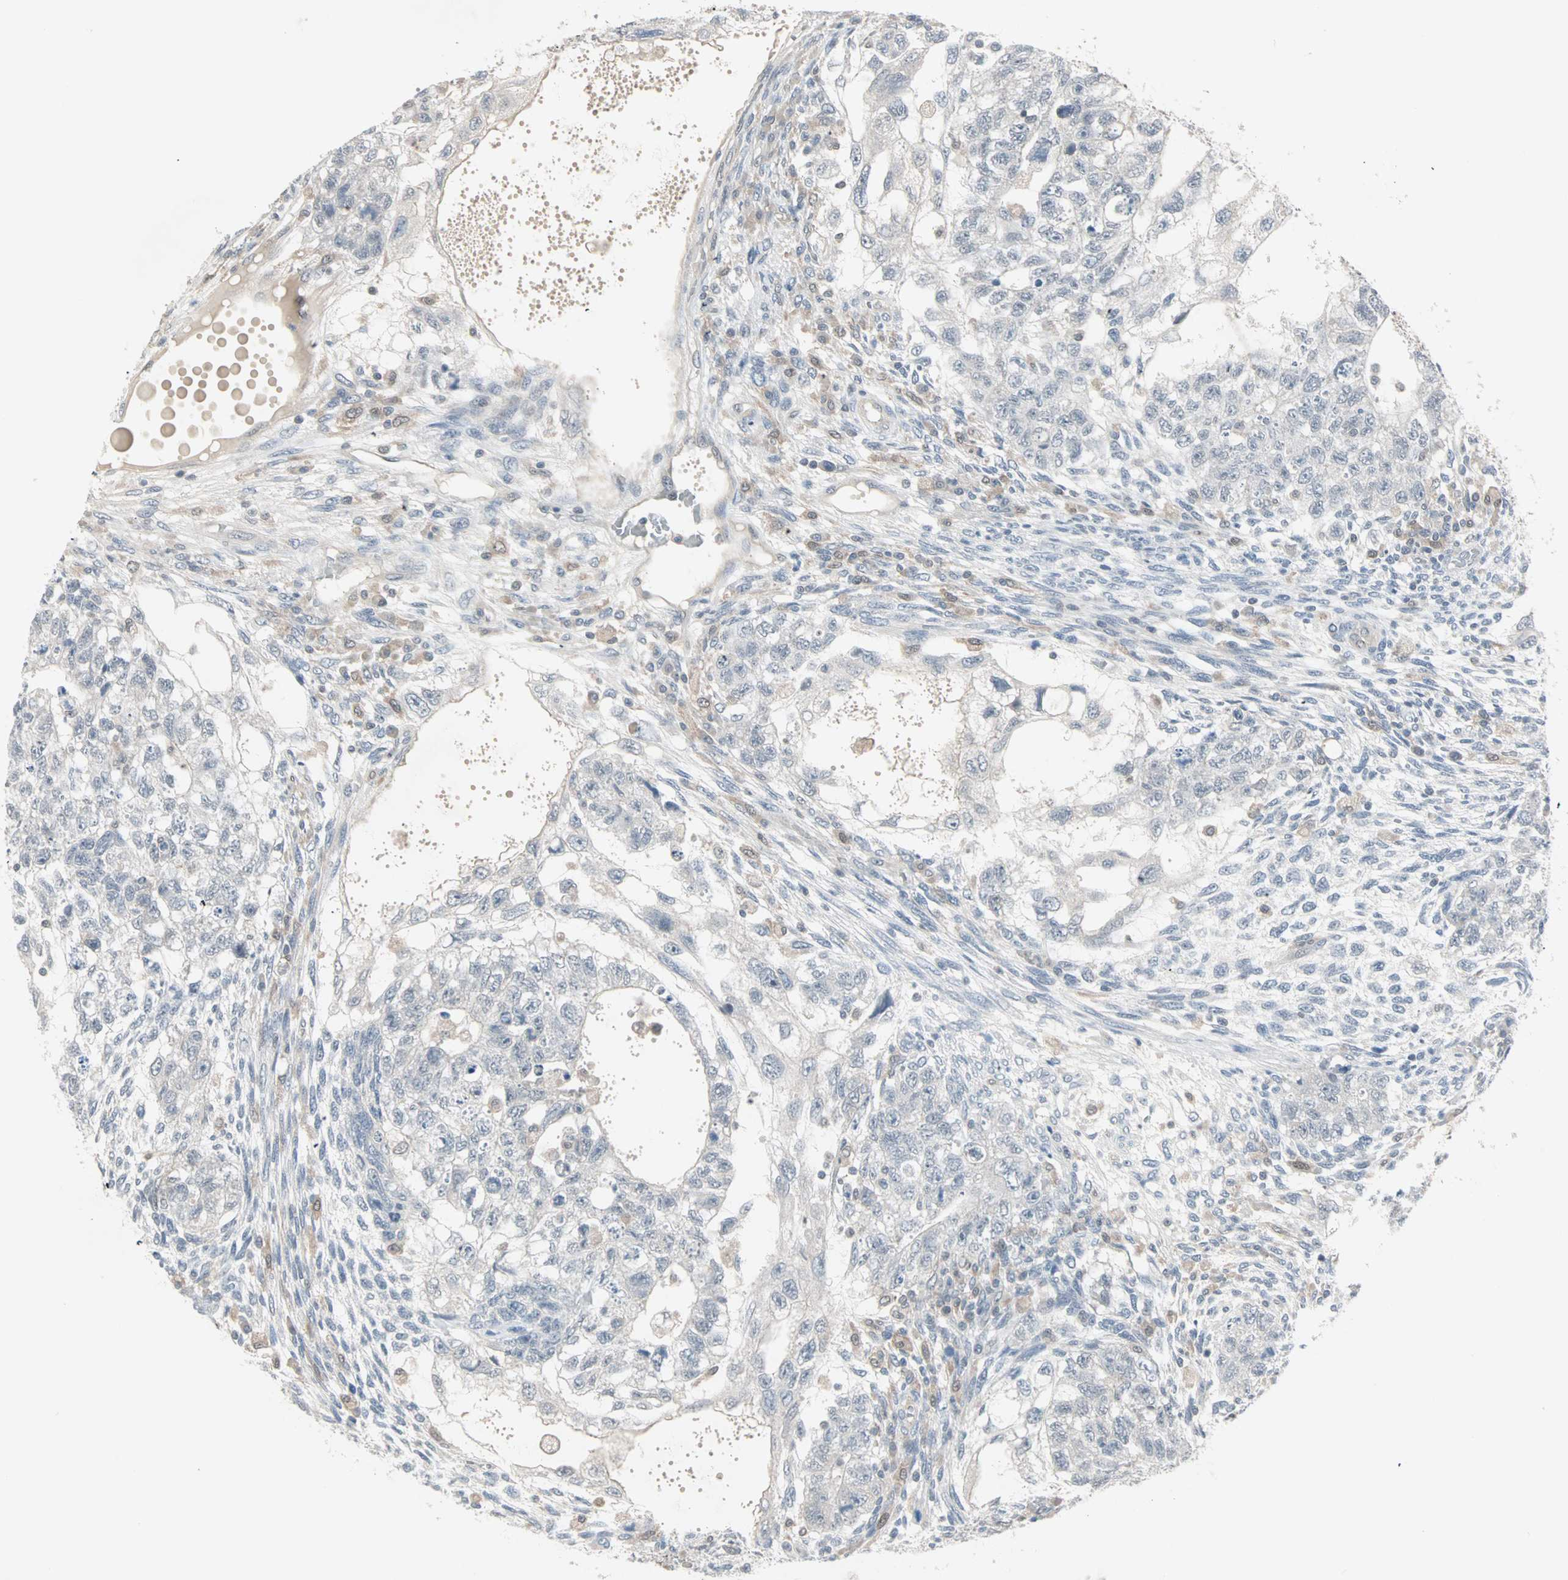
{"staining": {"intensity": "negative", "quantity": "none", "location": "none"}, "tissue": "testis cancer", "cell_type": "Tumor cells", "image_type": "cancer", "snomed": [{"axis": "morphology", "description": "Normal tissue, NOS"}, {"axis": "morphology", "description": "Carcinoma, Embryonal, NOS"}, {"axis": "topography", "description": "Testis"}], "caption": "Testis cancer (embryonal carcinoma) was stained to show a protein in brown. There is no significant staining in tumor cells. Nuclei are stained in blue.", "gene": "PTPA", "patient": {"sex": "male", "age": 36}}